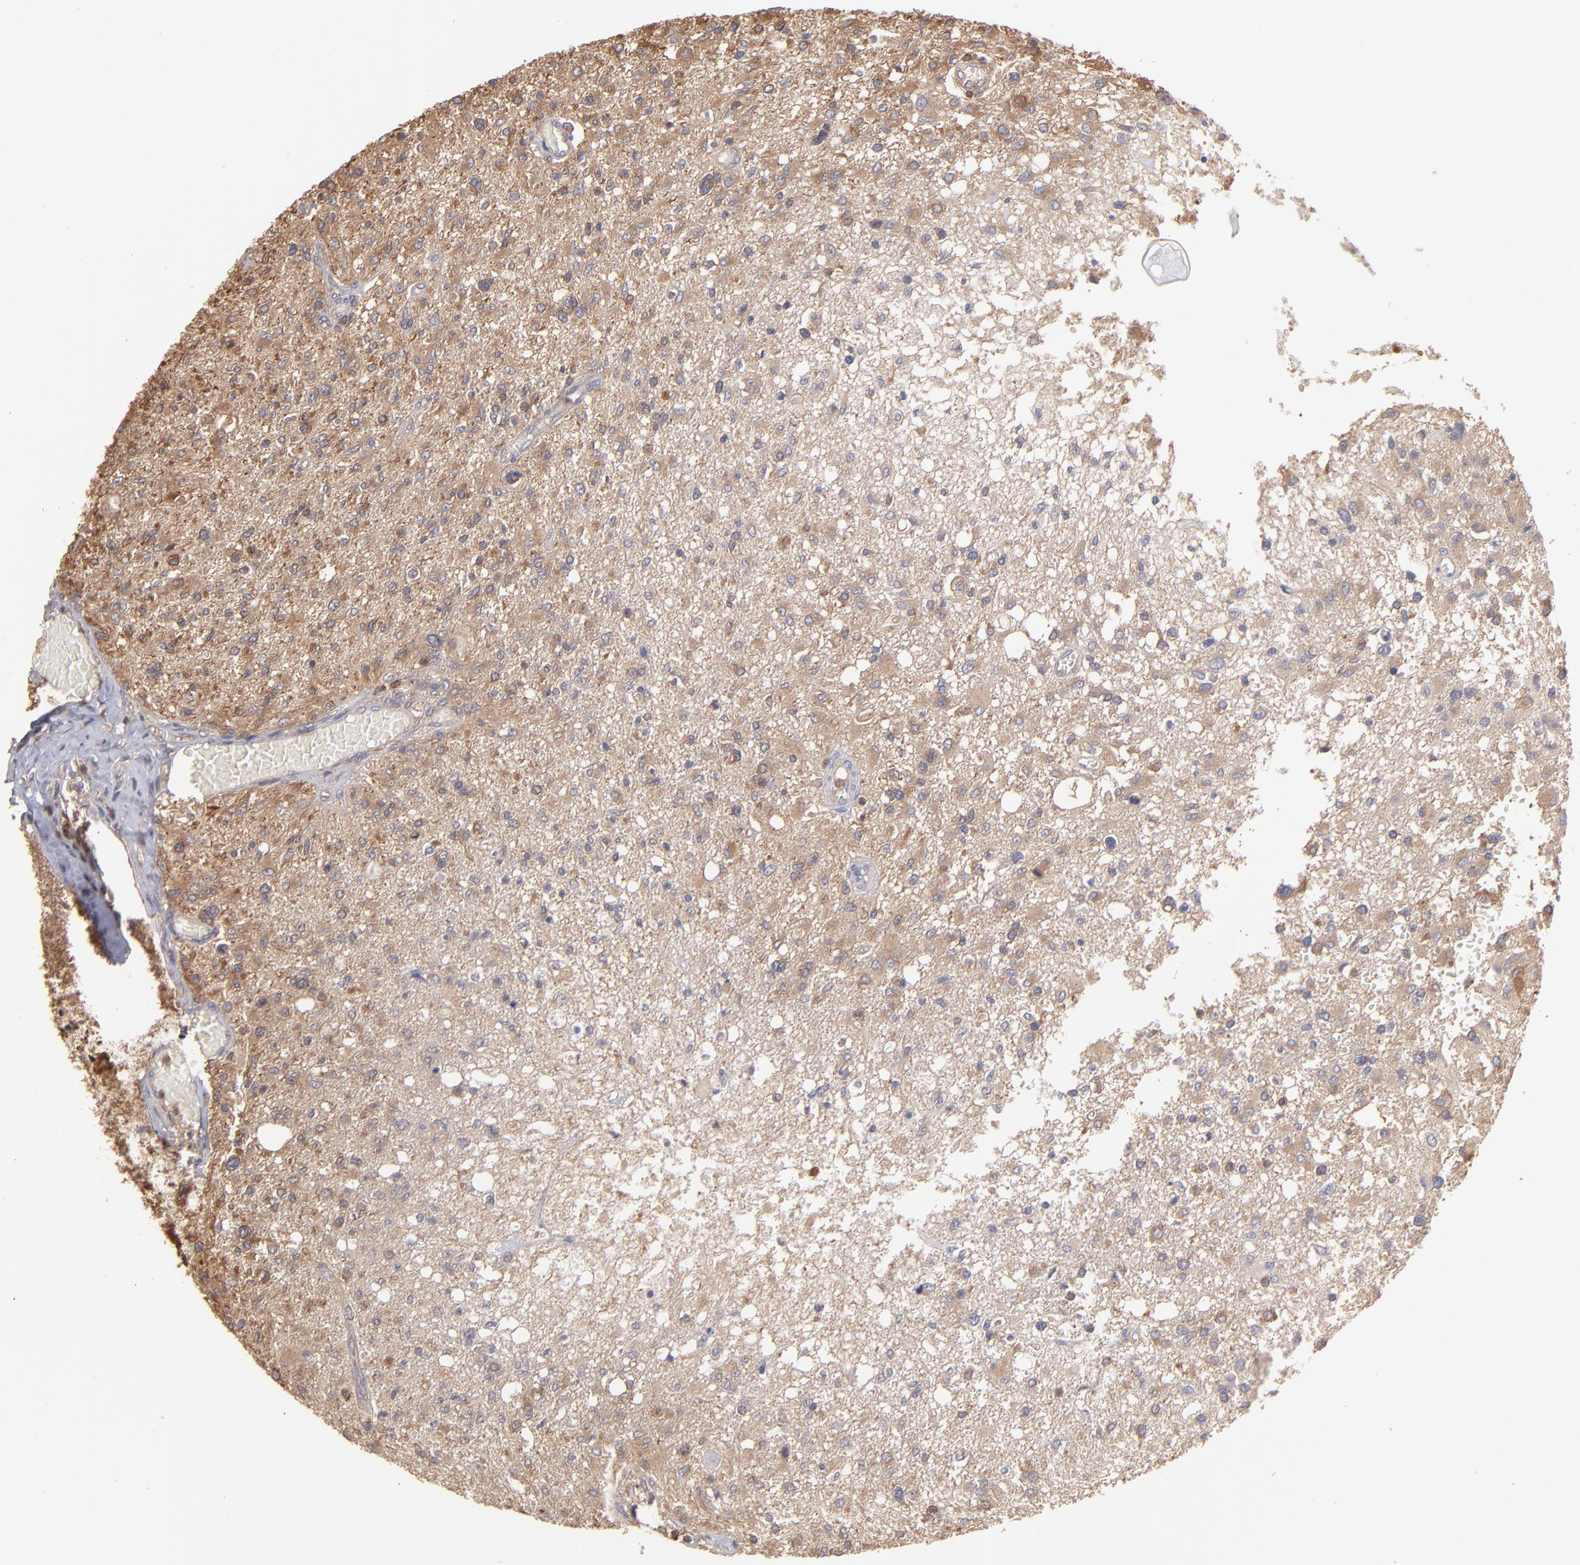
{"staining": {"intensity": "moderate", "quantity": ">75%", "location": "cytoplasmic/membranous"}, "tissue": "glioma", "cell_type": "Tumor cells", "image_type": "cancer", "snomed": [{"axis": "morphology", "description": "Glioma, malignant, High grade"}, {"axis": "topography", "description": "Cerebral cortex"}], "caption": "Brown immunohistochemical staining in high-grade glioma (malignant) exhibits moderate cytoplasmic/membranous expression in about >75% of tumor cells. (Brightfield microscopy of DAB IHC at high magnification).", "gene": "MAP2K2", "patient": {"sex": "male", "age": 76}}